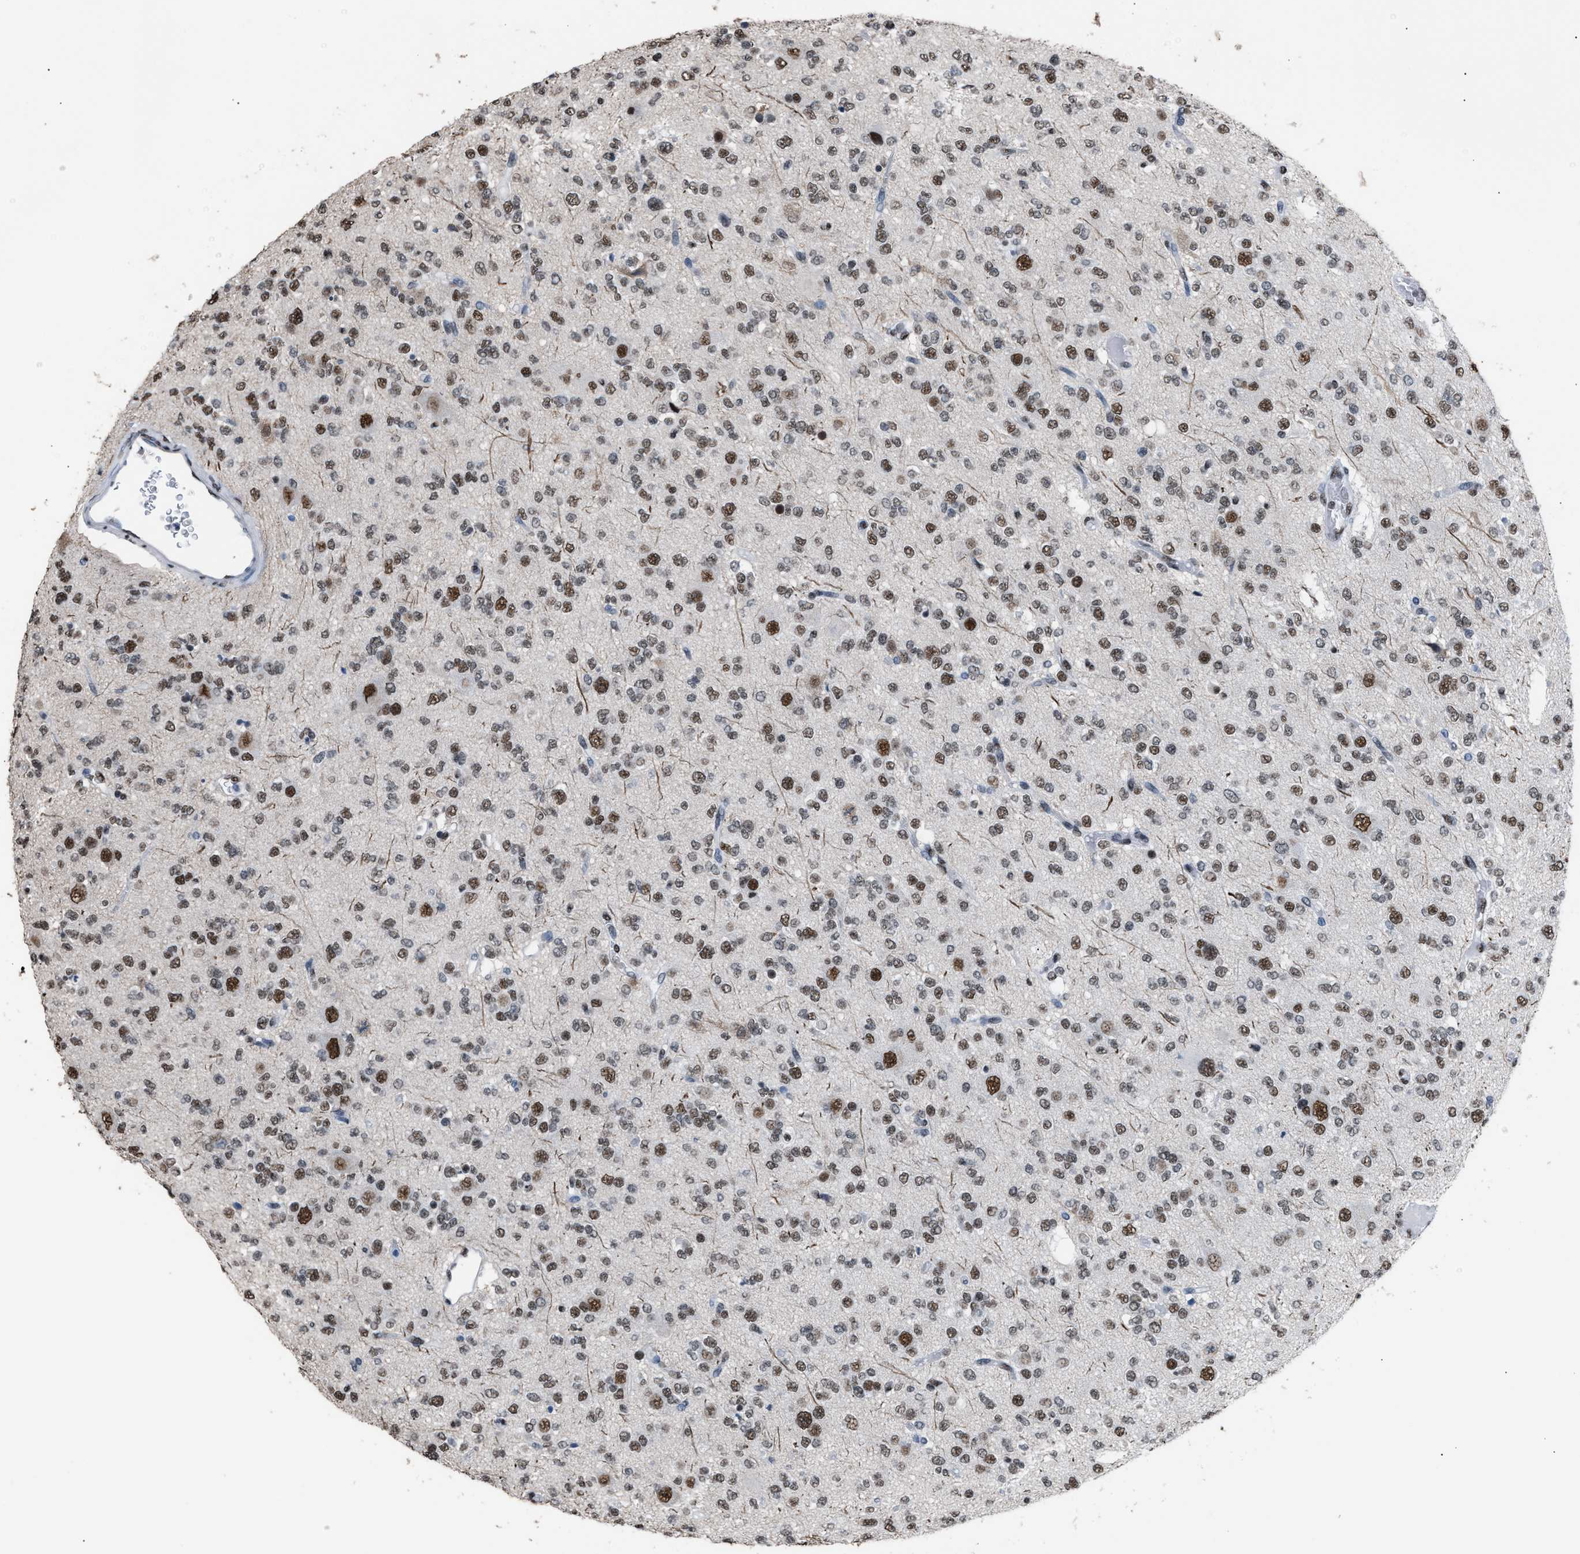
{"staining": {"intensity": "moderate", "quantity": ">75%", "location": "nuclear"}, "tissue": "glioma", "cell_type": "Tumor cells", "image_type": "cancer", "snomed": [{"axis": "morphology", "description": "Glioma, malignant, Low grade"}, {"axis": "topography", "description": "Brain"}], "caption": "Immunohistochemistry (IHC) photomicrograph of neoplastic tissue: malignant glioma (low-grade) stained using immunohistochemistry (IHC) exhibits medium levels of moderate protein expression localized specifically in the nuclear of tumor cells, appearing as a nuclear brown color.", "gene": "CCAR2", "patient": {"sex": "male", "age": 38}}